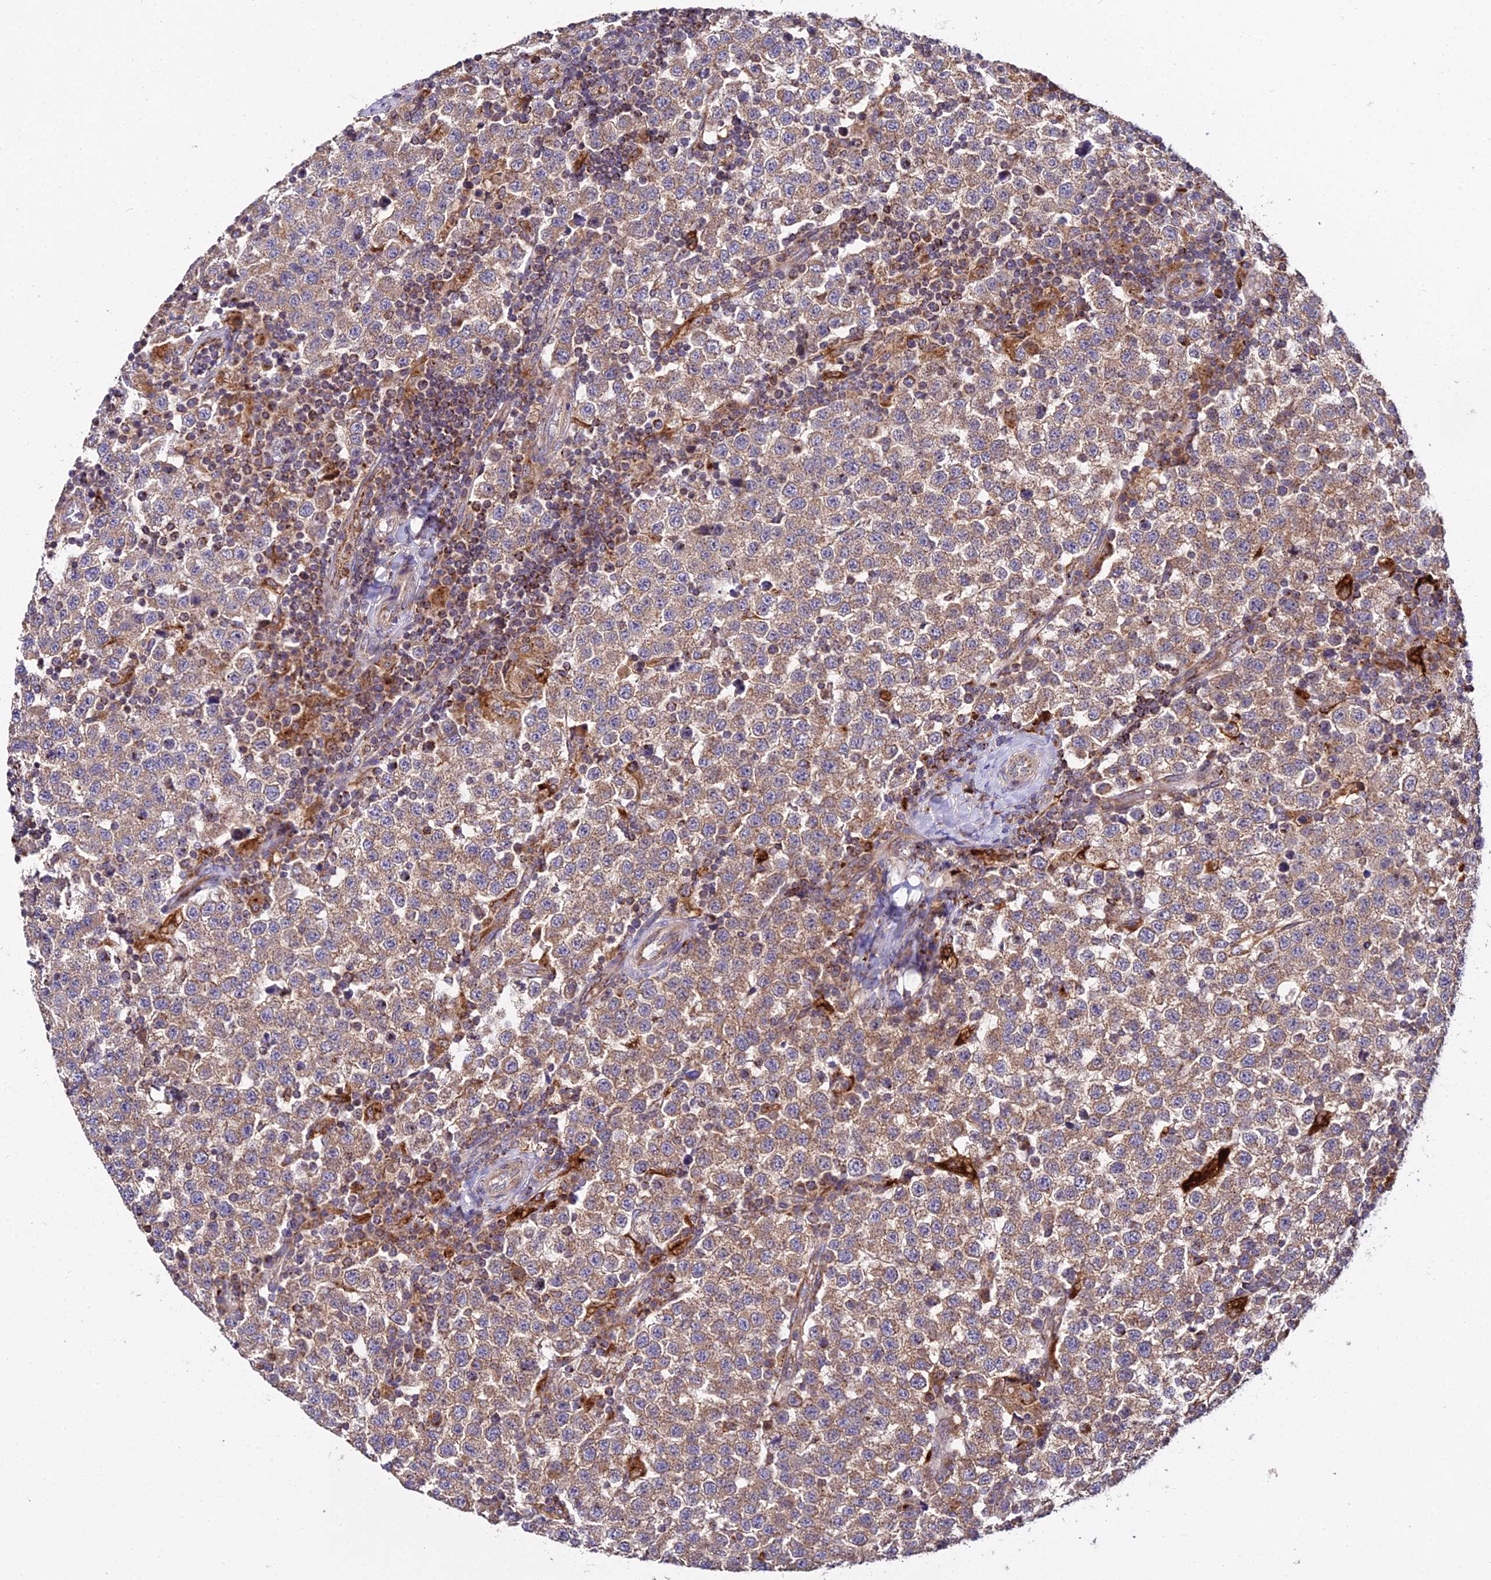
{"staining": {"intensity": "moderate", "quantity": ">75%", "location": "cytoplasmic/membranous"}, "tissue": "testis cancer", "cell_type": "Tumor cells", "image_type": "cancer", "snomed": [{"axis": "morphology", "description": "Seminoma, NOS"}, {"axis": "topography", "description": "Testis"}], "caption": "An IHC image of neoplastic tissue is shown. Protein staining in brown labels moderate cytoplasmic/membranous positivity in testis cancer (seminoma) within tumor cells.", "gene": "PEX19", "patient": {"sex": "male", "age": 34}}